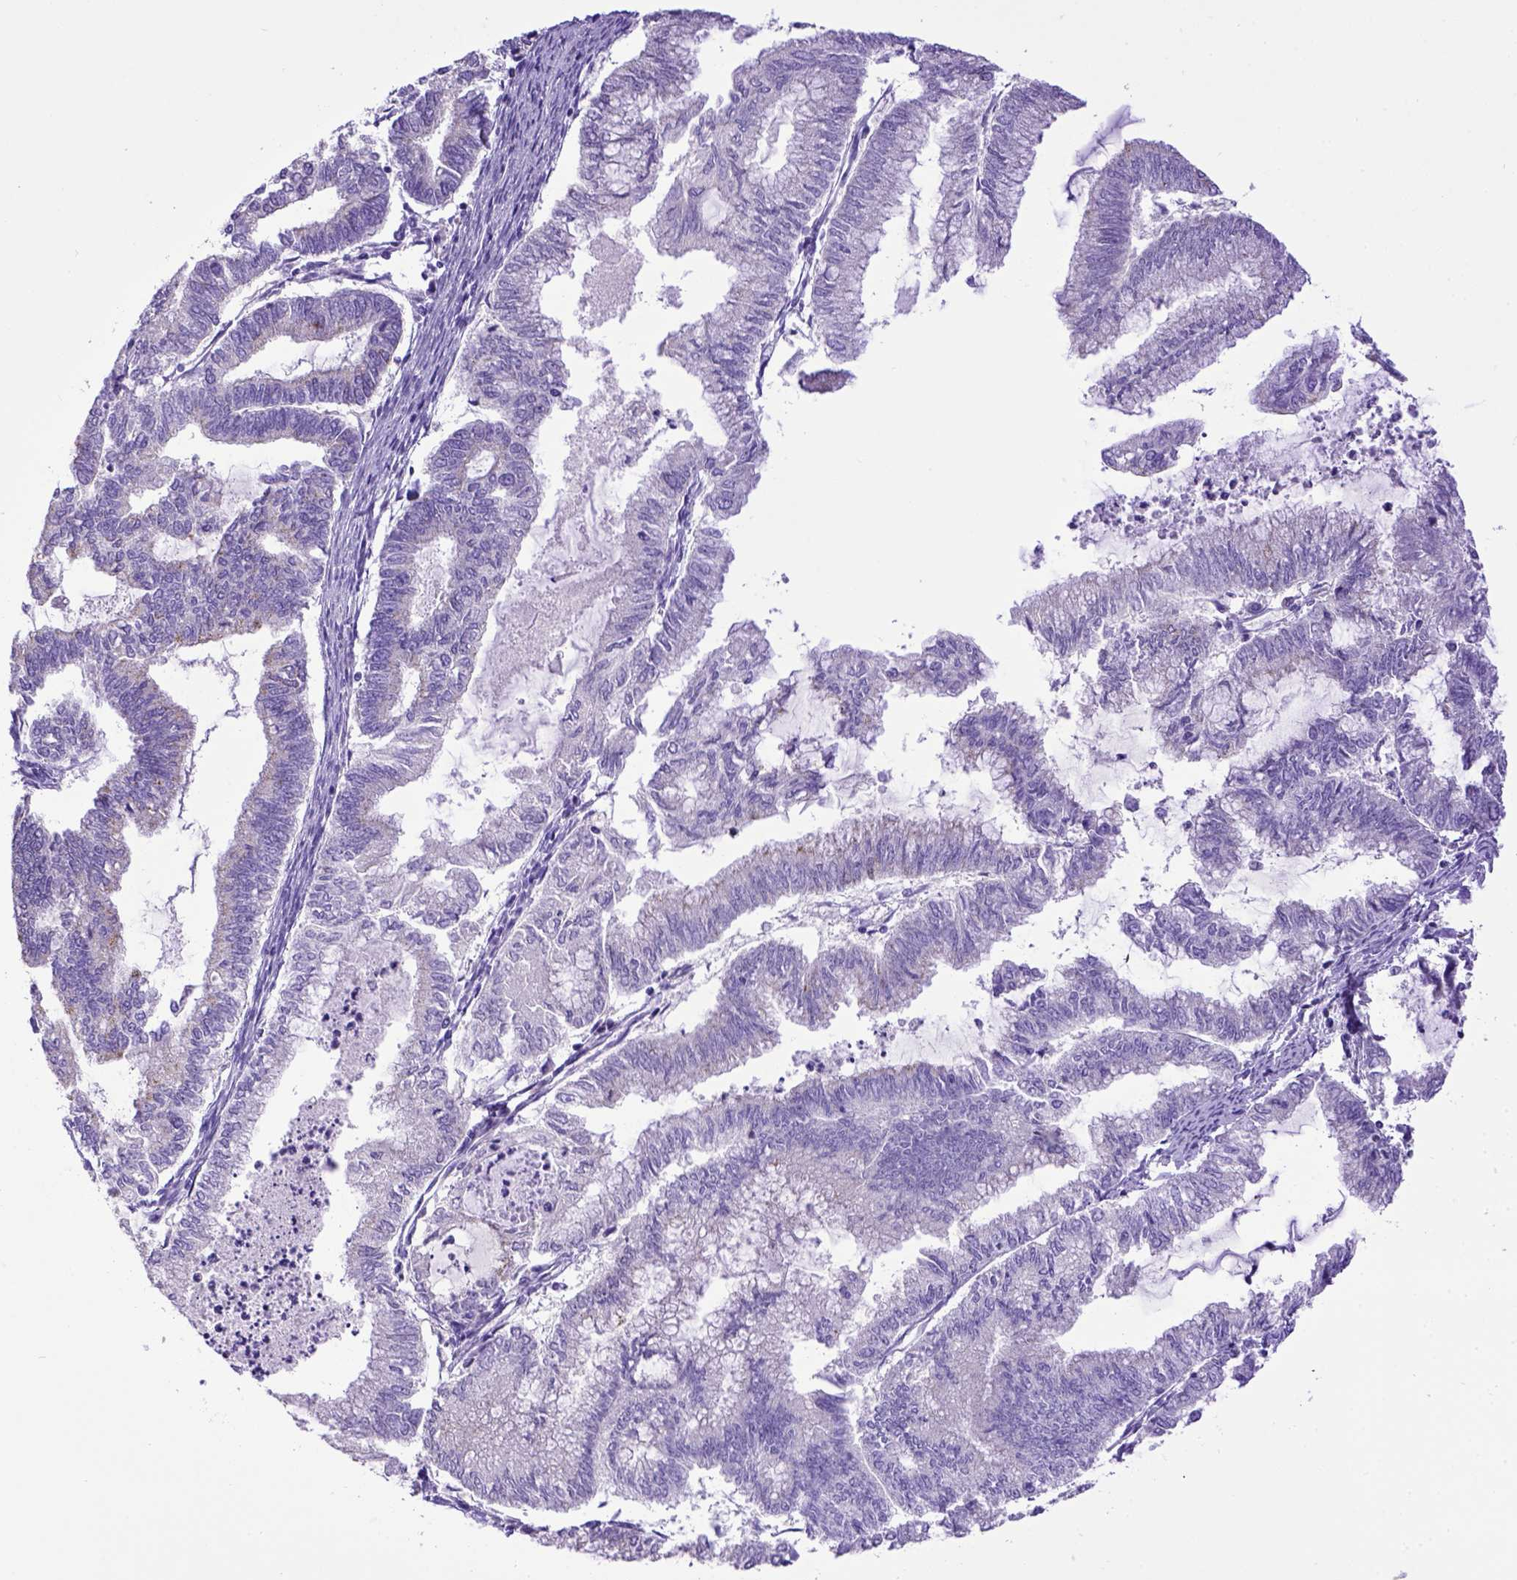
{"staining": {"intensity": "negative", "quantity": "none", "location": "none"}, "tissue": "endometrial cancer", "cell_type": "Tumor cells", "image_type": "cancer", "snomed": [{"axis": "morphology", "description": "Adenocarcinoma, NOS"}, {"axis": "topography", "description": "Endometrium"}], "caption": "This is an IHC micrograph of endometrial adenocarcinoma. There is no staining in tumor cells.", "gene": "SPEF1", "patient": {"sex": "female", "age": 79}}